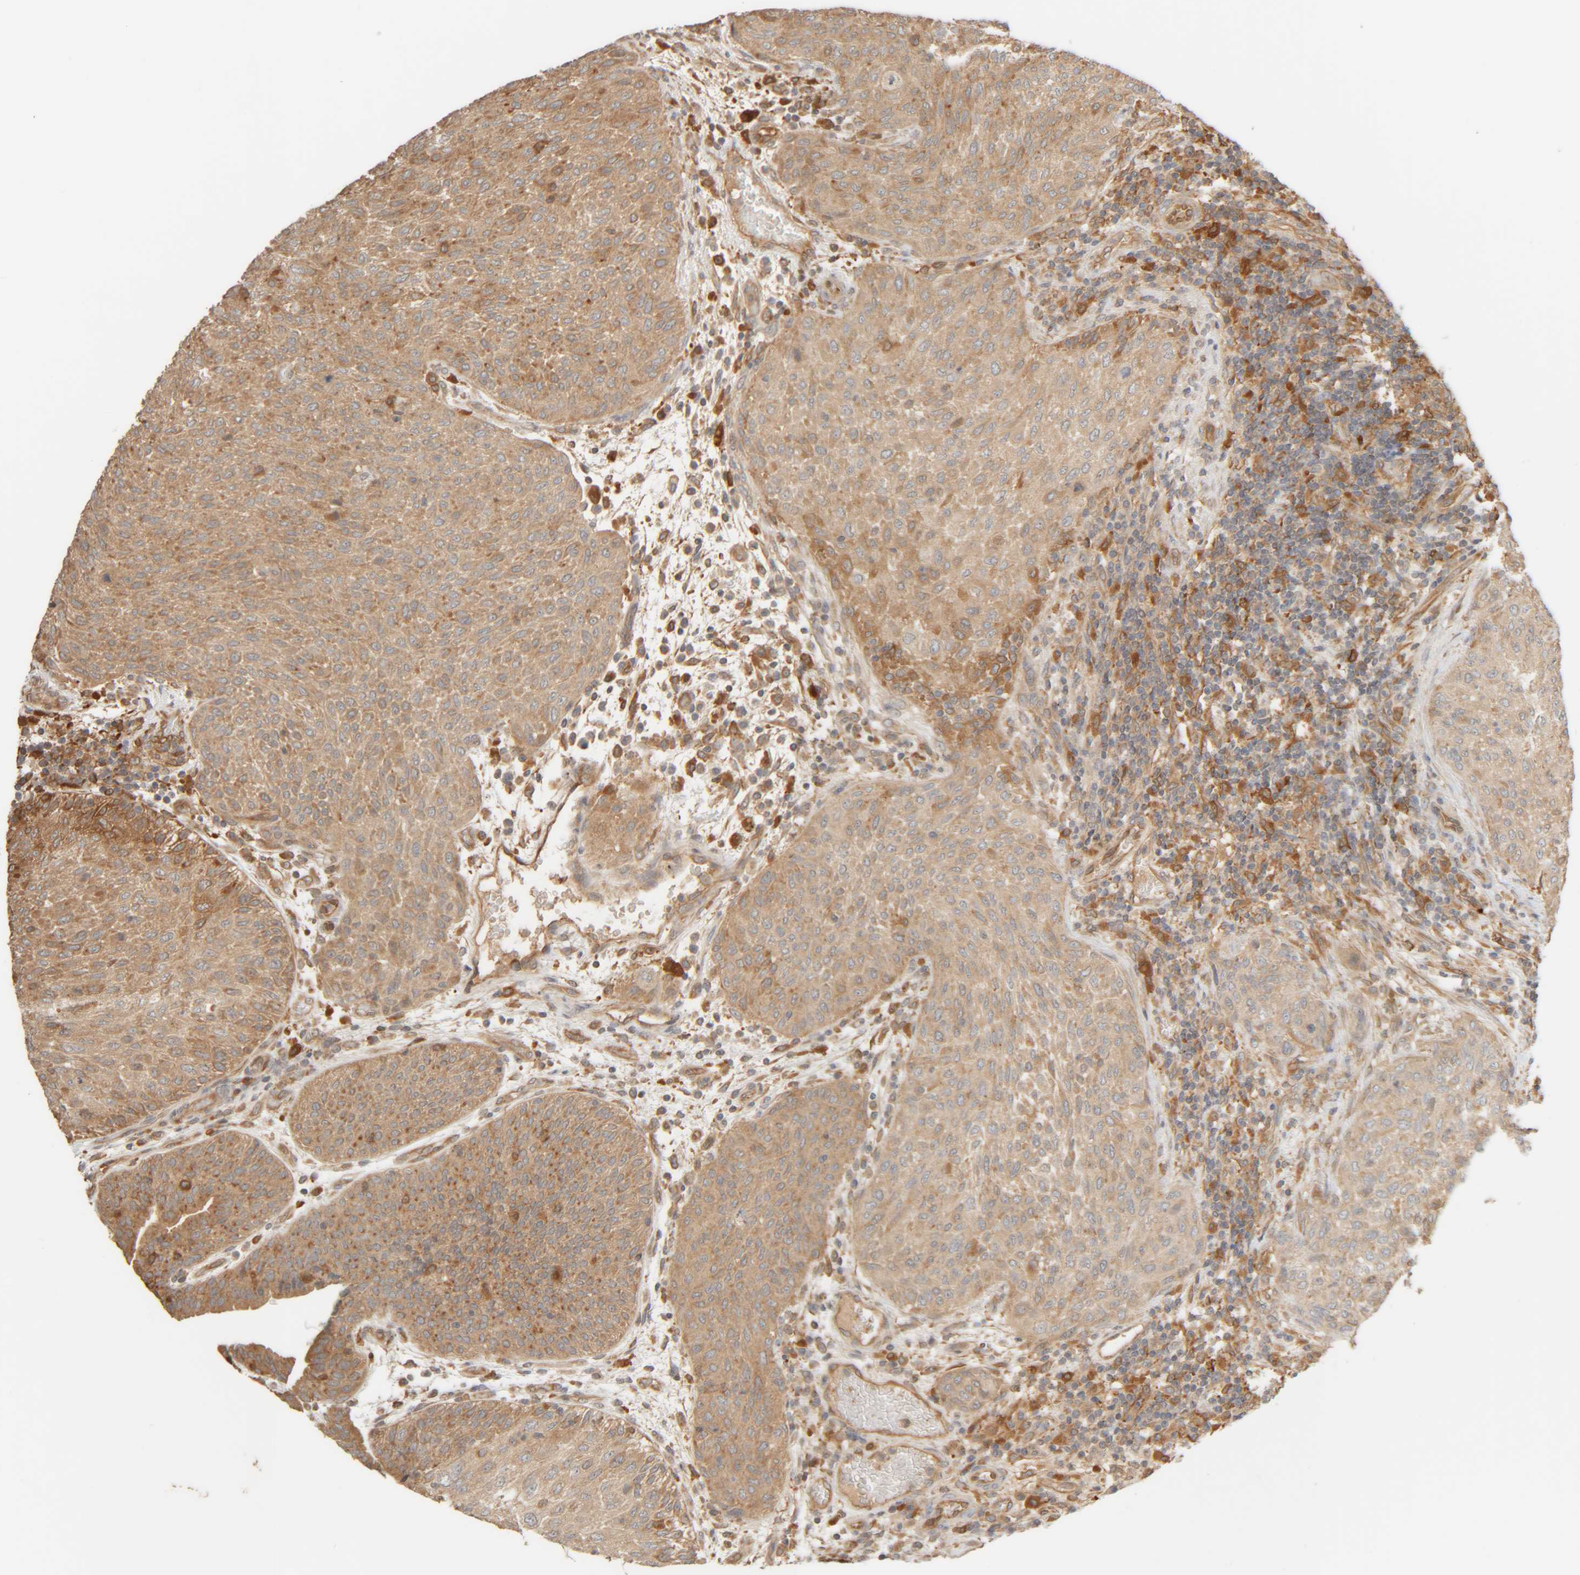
{"staining": {"intensity": "moderate", "quantity": ">75%", "location": "cytoplasmic/membranous"}, "tissue": "urothelial cancer", "cell_type": "Tumor cells", "image_type": "cancer", "snomed": [{"axis": "morphology", "description": "Urothelial carcinoma, Low grade"}, {"axis": "morphology", "description": "Urothelial carcinoma, High grade"}, {"axis": "topography", "description": "Urinary bladder"}], "caption": "Brown immunohistochemical staining in human urothelial cancer exhibits moderate cytoplasmic/membranous expression in about >75% of tumor cells. The staining is performed using DAB (3,3'-diaminobenzidine) brown chromogen to label protein expression. The nuclei are counter-stained blue using hematoxylin.", "gene": "TMEM192", "patient": {"sex": "male", "age": 35}}